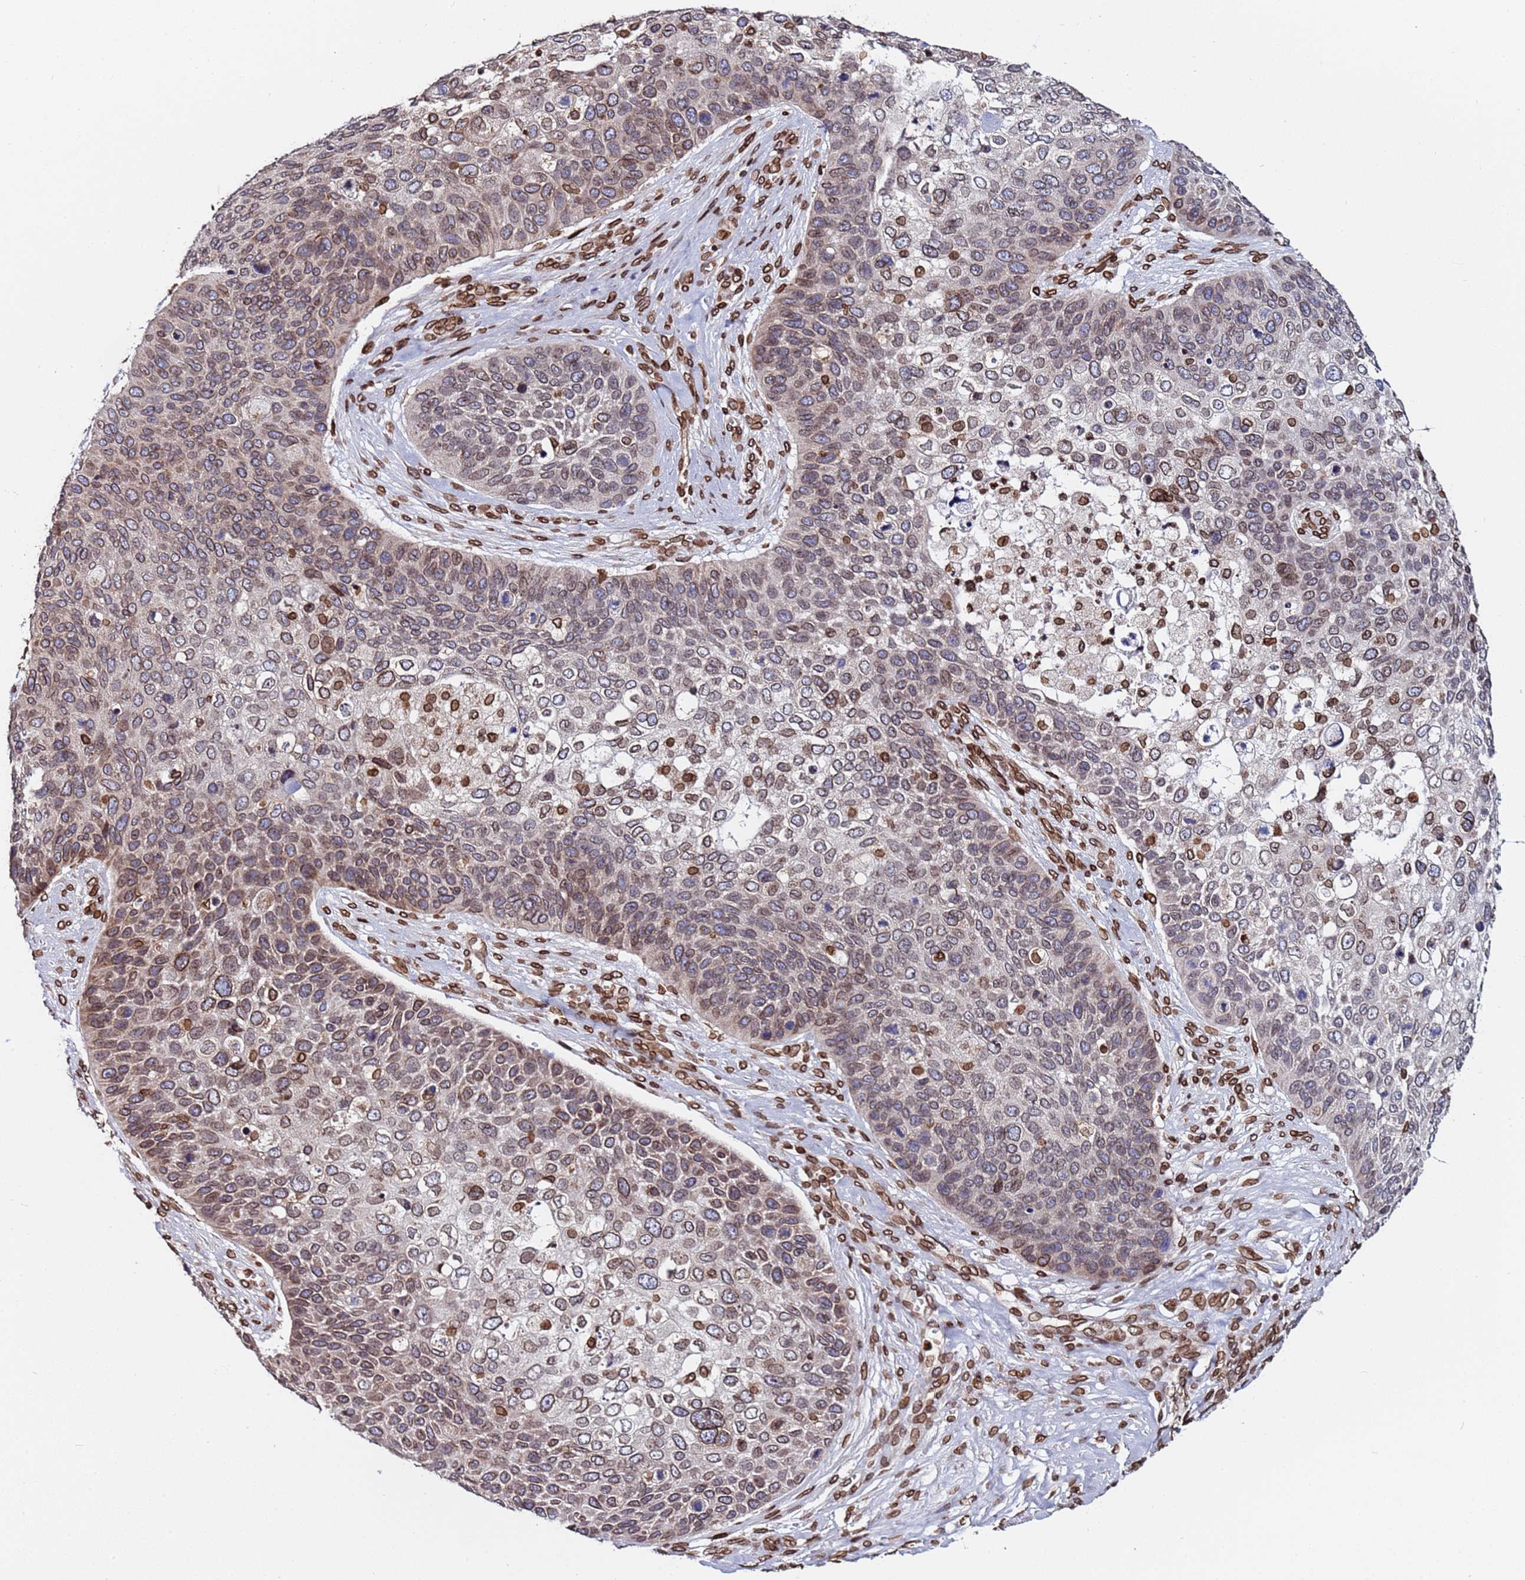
{"staining": {"intensity": "moderate", "quantity": "25%-75%", "location": "cytoplasmic/membranous,nuclear"}, "tissue": "skin cancer", "cell_type": "Tumor cells", "image_type": "cancer", "snomed": [{"axis": "morphology", "description": "Basal cell carcinoma"}, {"axis": "topography", "description": "Skin"}], "caption": "Immunohistochemical staining of skin cancer reveals medium levels of moderate cytoplasmic/membranous and nuclear positivity in approximately 25%-75% of tumor cells.", "gene": "TOR1AIP1", "patient": {"sex": "female", "age": 74}}